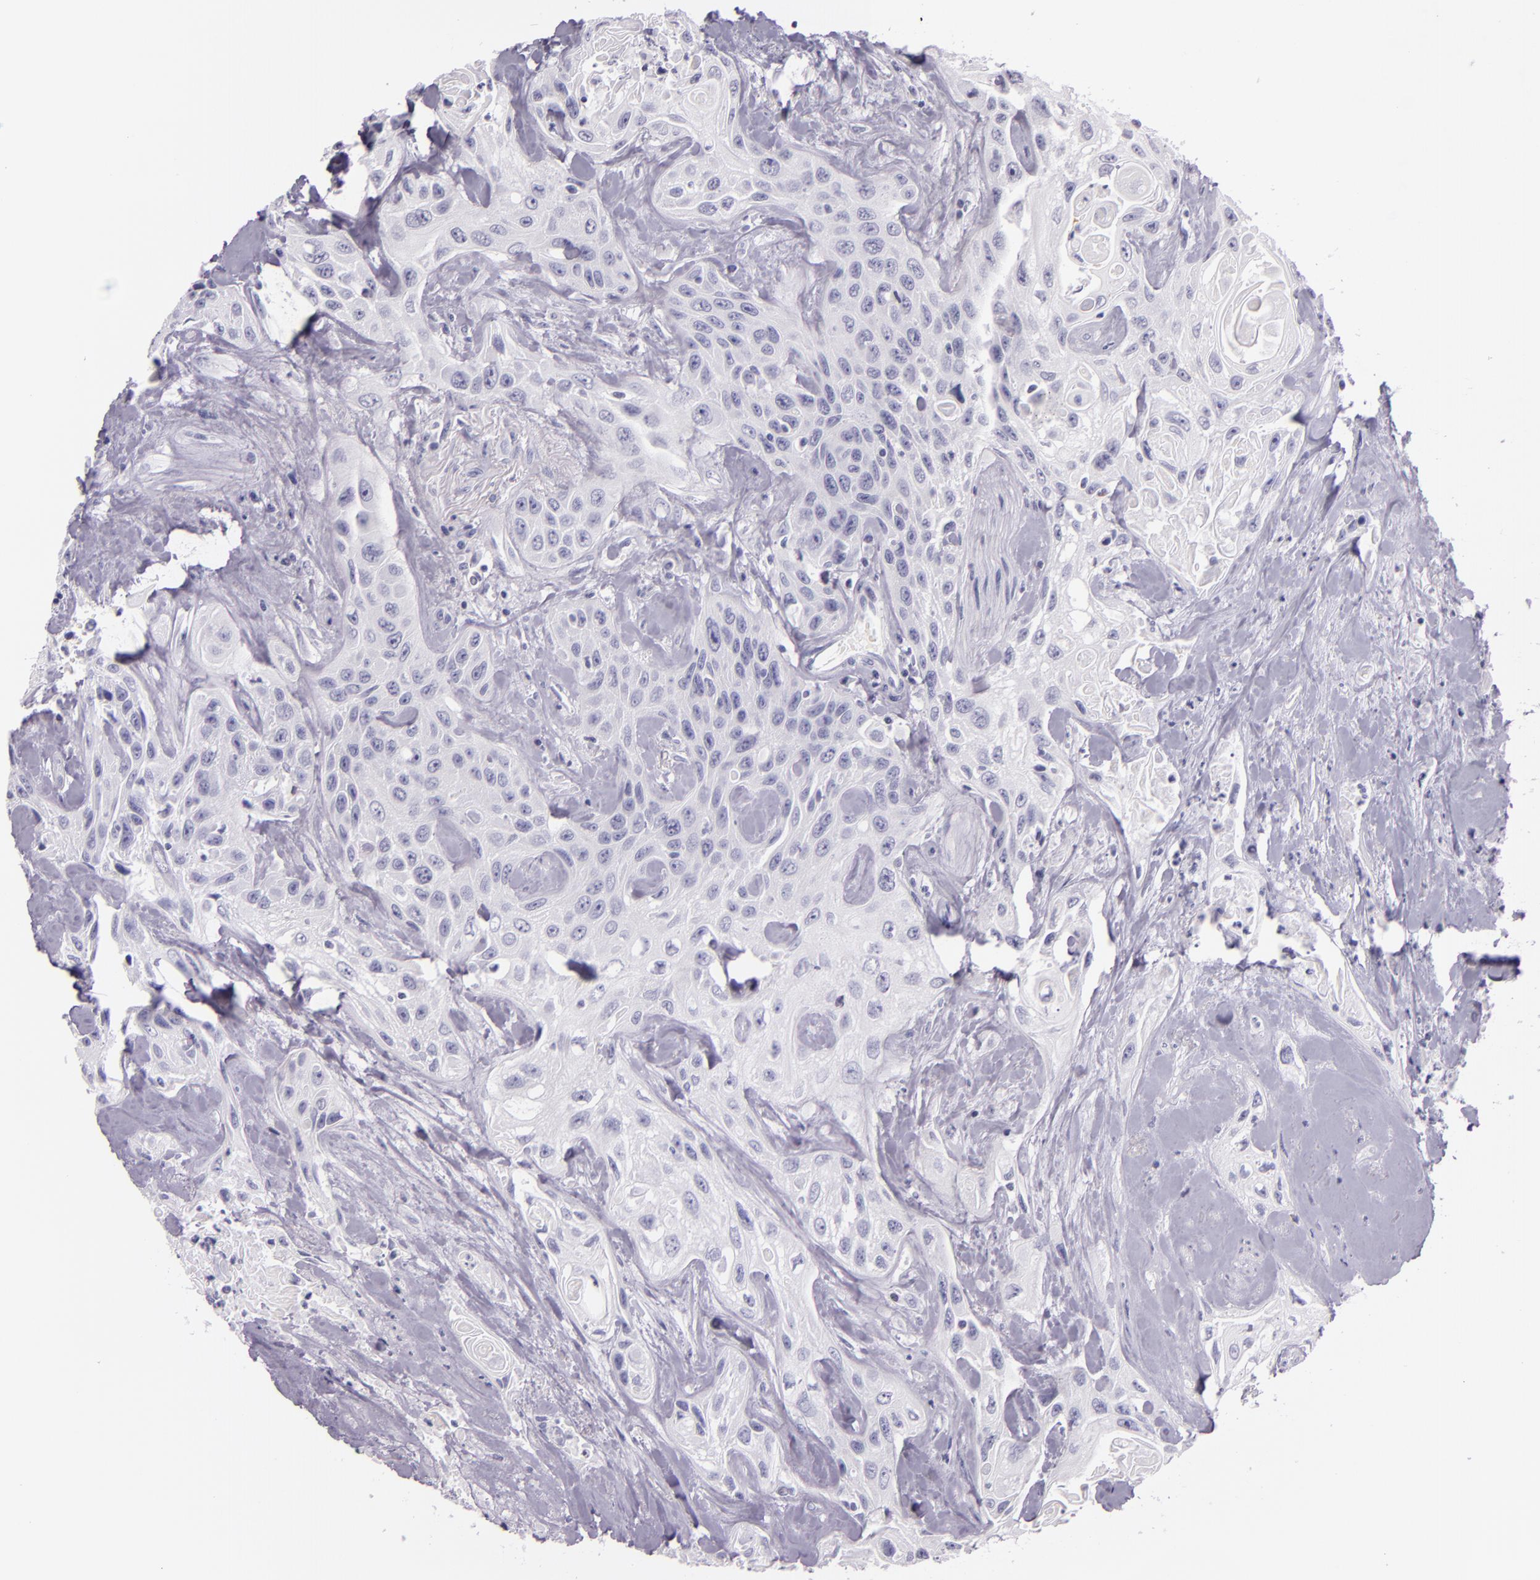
{"staining": {"intensity": "negative", "quantity": "none", "location": "none"}, "tissue": "urothelial cancer", "cell_type": "Tumor cells", "image_type": "cancer", "snomed": [{"axis": "morphology", "description": "Urothelial carcinoma, High grade"}, {"axis": "topography", "description": "Urinary bladder"}], "caption": "DAB (3,3'-diaminobenzidine) immunohistochemical staining of human urothelial cancer demonstrates no significant positivity in tumor cells.", "gene": "HSP90AA1", "patient": {"sex": "female", "age": 84}}